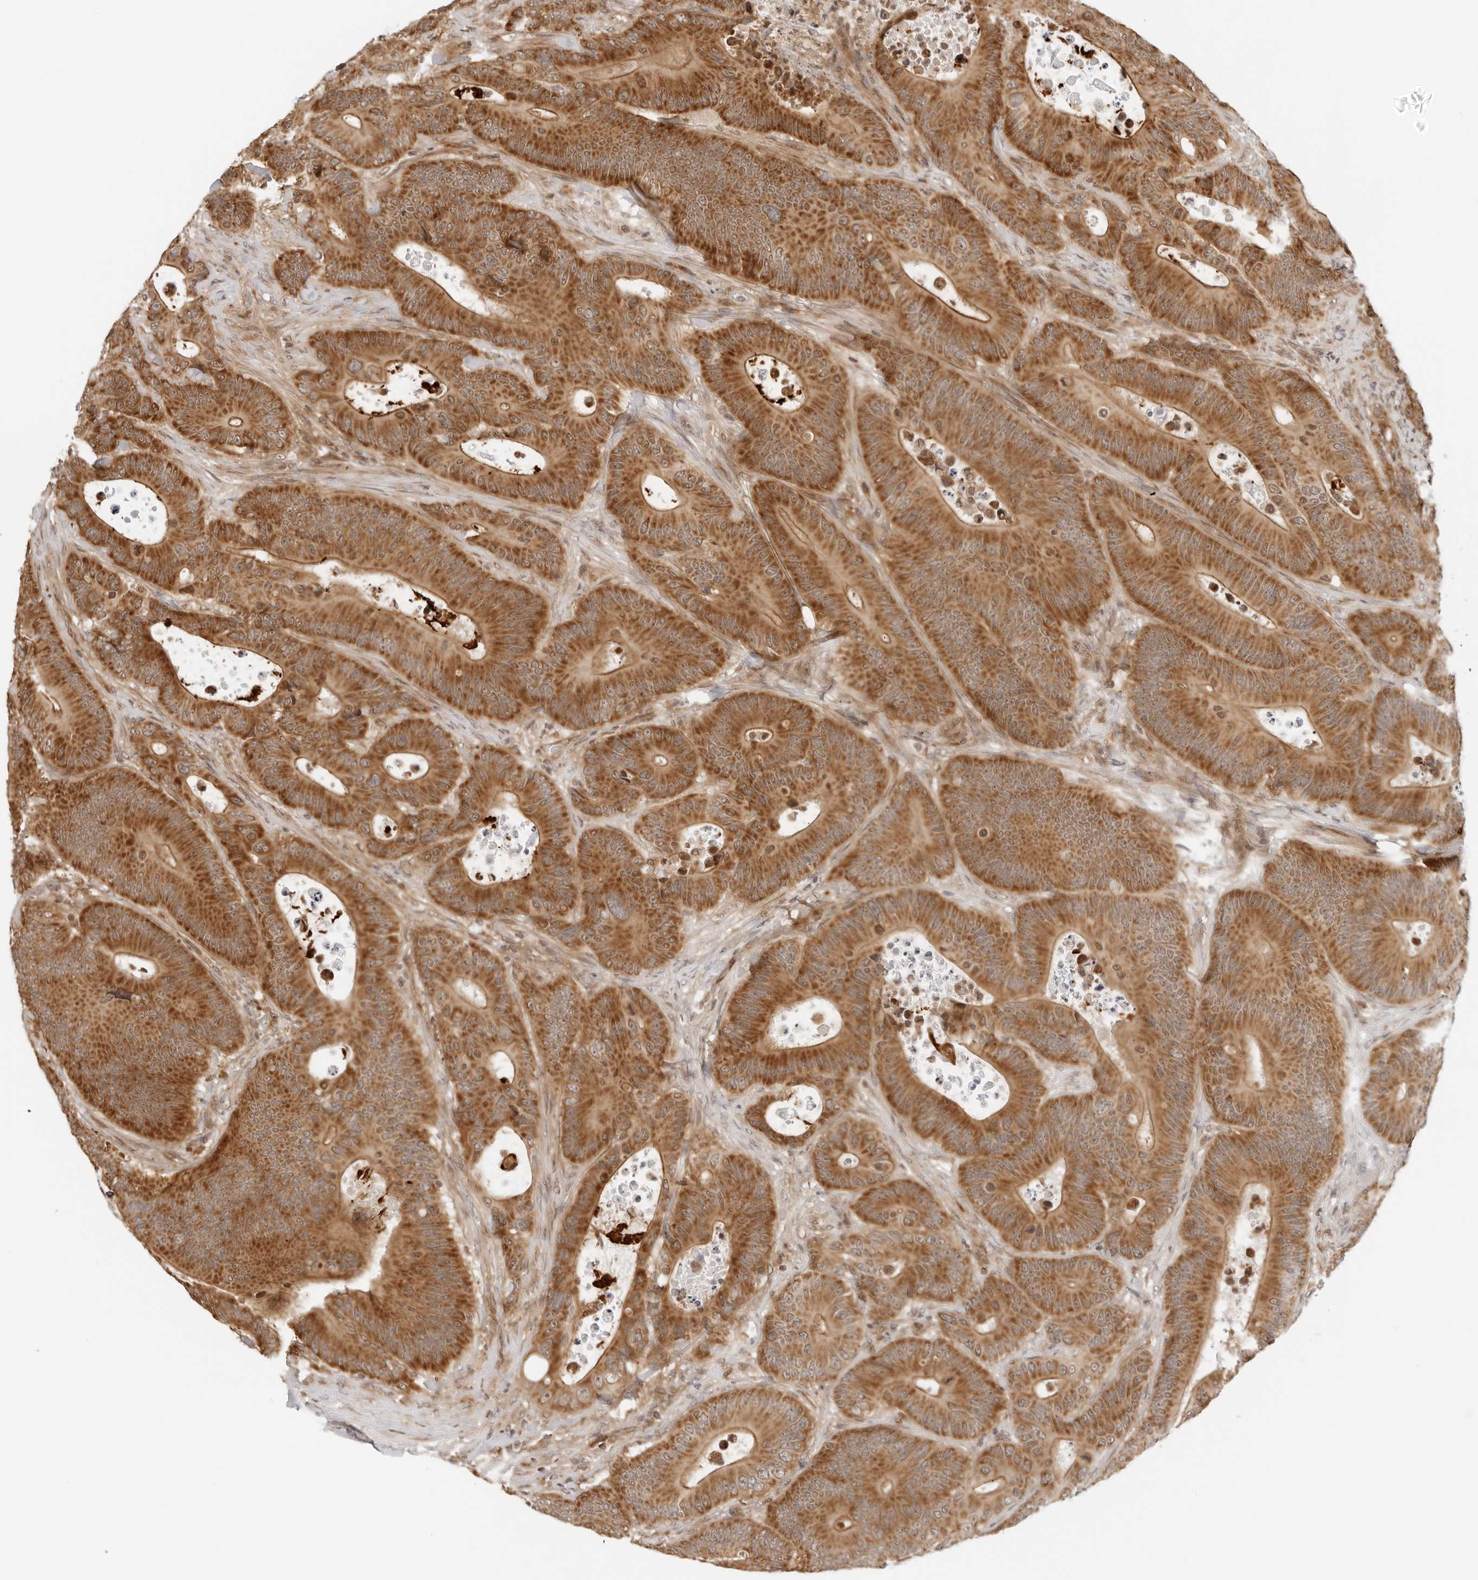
{"staining": {"intensity": "strong", "quantity": ">75%", "location": "cytoplasmic/membranous"}, "tissue": "colorectal cancer", "cell_type": "Tumor cells", "image_type": "cancer", "snomed": [{"axis": "morphology", "description": "Adenocarcinoma, NOS"}, {"axis": "topography", "description": "Colon"}], "caption": "This image reveals colorectal cancer (adenocarcinoma) stained with immunohistochemistry (IHC) to label a protein in brown. The cytoplasmic/membranous of tumor cells show strong positivity for the protein. Nuclei are counter-stained blue.", "gene": "RC3H1", "patient": {"sex": "male", "age": 83}}